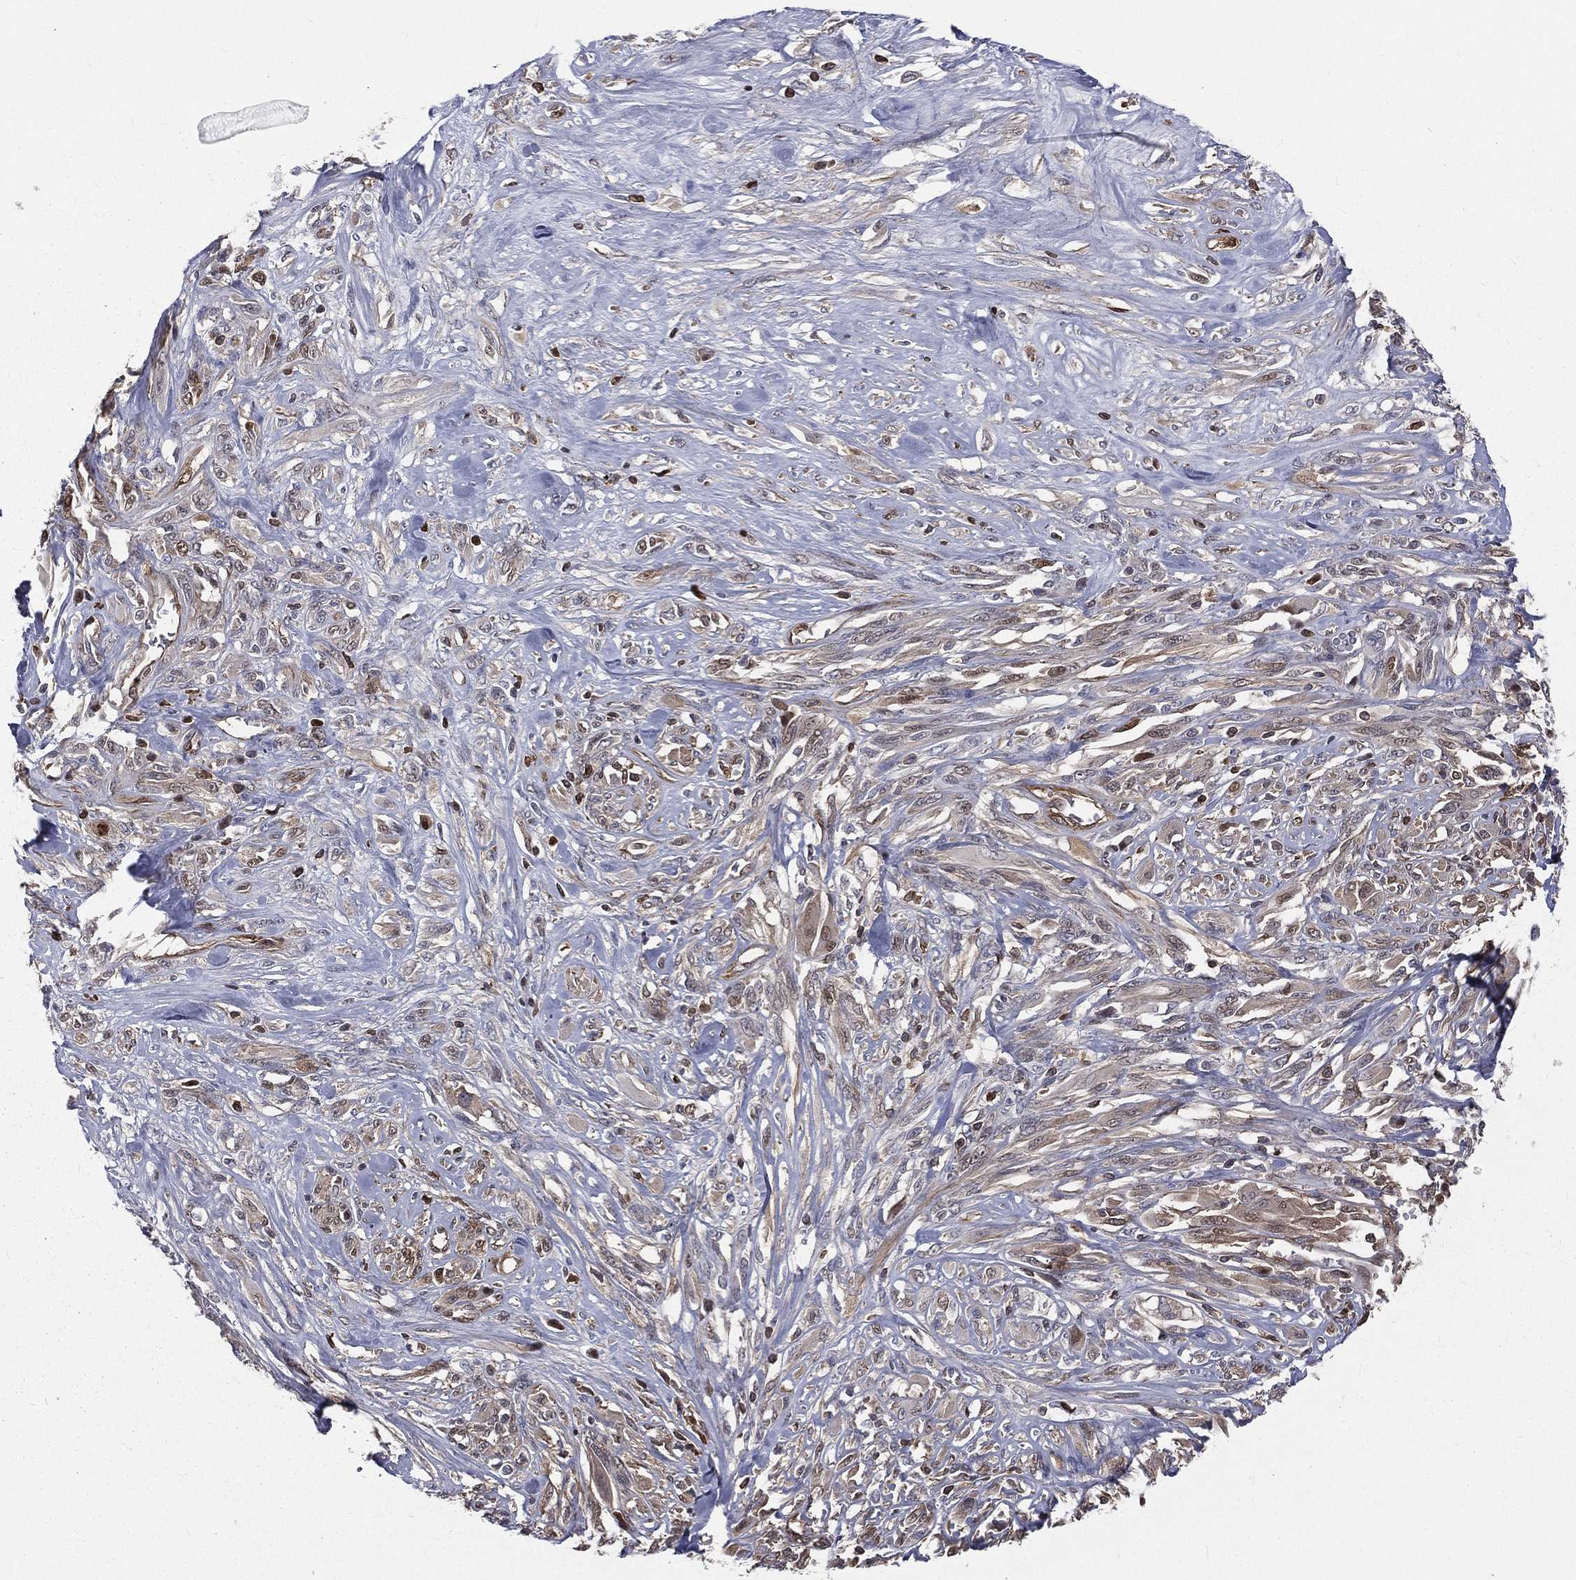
{"staining": {"intensity": "weak", "quantity": "<25%", "location": "cytoplasmic/membranous"}, "tissue": "melanoma", "cell_type": "Tumor cells", "image_type": "cancer", "snomed": [{"axis": "morphology", "description": "Malignant melanoma, NOS"}, {"axis": "topography", "description": "Skin"}], "caption": "Immunohistochemistry image of human malignant melanoma stained for a protein (brown), which exhibits no positivity in tumor cells.", "gene": "TBC1D2", "patient": {"sex": "female", "age": 91}}